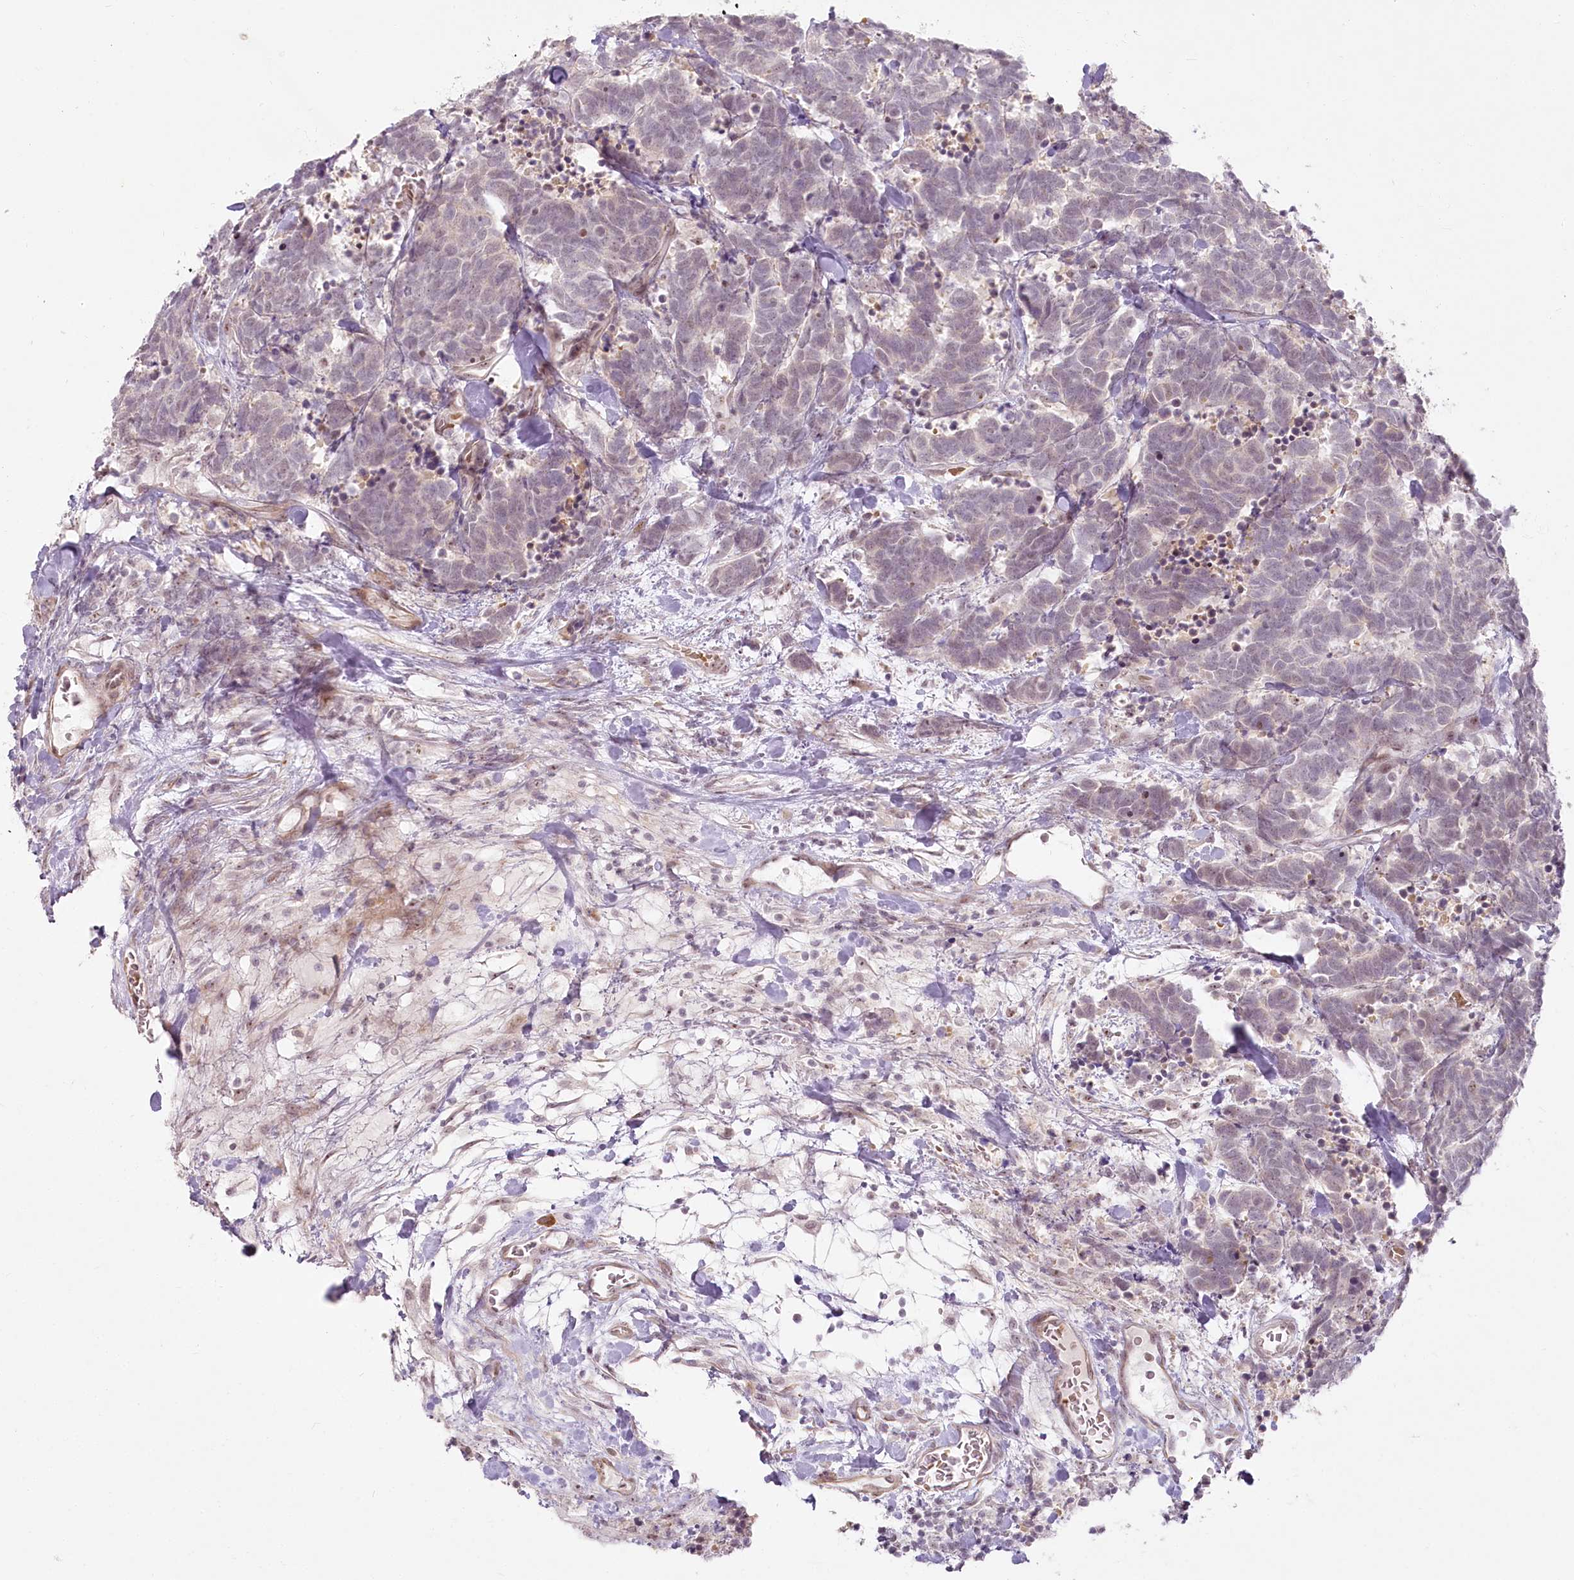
{"staining": {"intensity": "weak", "quantity": "<25%", "location": "nuclear"}, "tissue": "carcinoid", "cell_type": "Tumor cells", "image_type": "cancer", "snomed": [{"axis": "morphology", "description": "Carcinoma, NOS"}, {"axis": "morphology", "description": "Carcinoid, malignant, NOS"}, {"axis": "topography", "description": "Urinary bladder"}], "caption": "Tumor cells show no significant positivity in carcinoid.", "gene": "EXOSC7", "patient": {"sex": "male", "age": 57}}